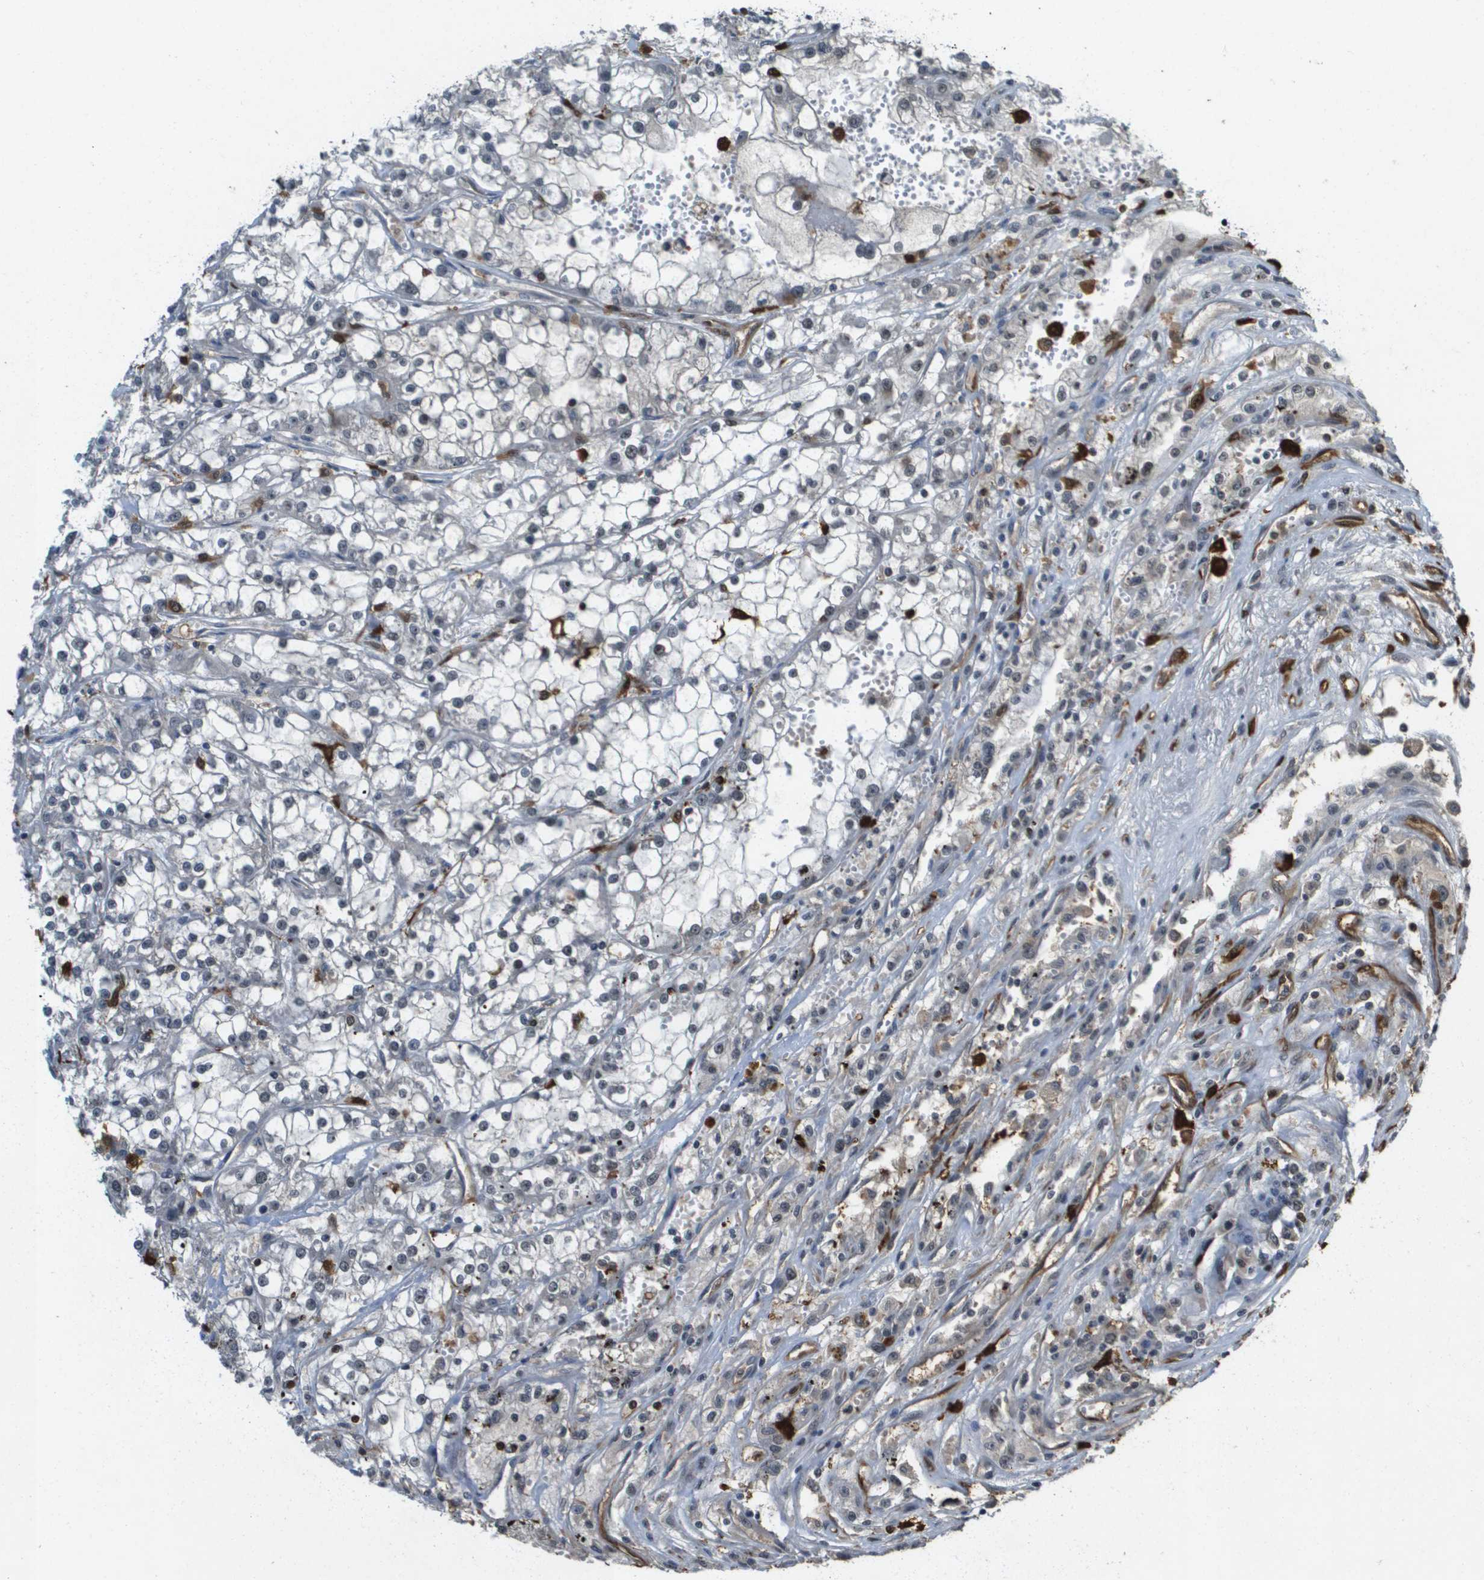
{"staining": {"intensity": "weak", "quantity": "<25%", "location": "nuclear"}, "tissue": "renal cancer", "cell_type": "Tumor cells", "image_type": "cancer", "snomed": [{"axis": "morphology", "description": "Adenocarcinoma, NOS"}, {"axis": "topography", "description": "Kidney"}], "caption": "DAB (3,3'-diaminobenzidine) immunohistochemical staining of renal cancer shows no significant positivity in tumor cells. The staining is performed using DAB (3,3'-diaminobenzidine) brown chromogen with nuclei counter-stained in using hematoxylin.", "gene": "EP400", "patient": {"sex": "female", "age": 52}}